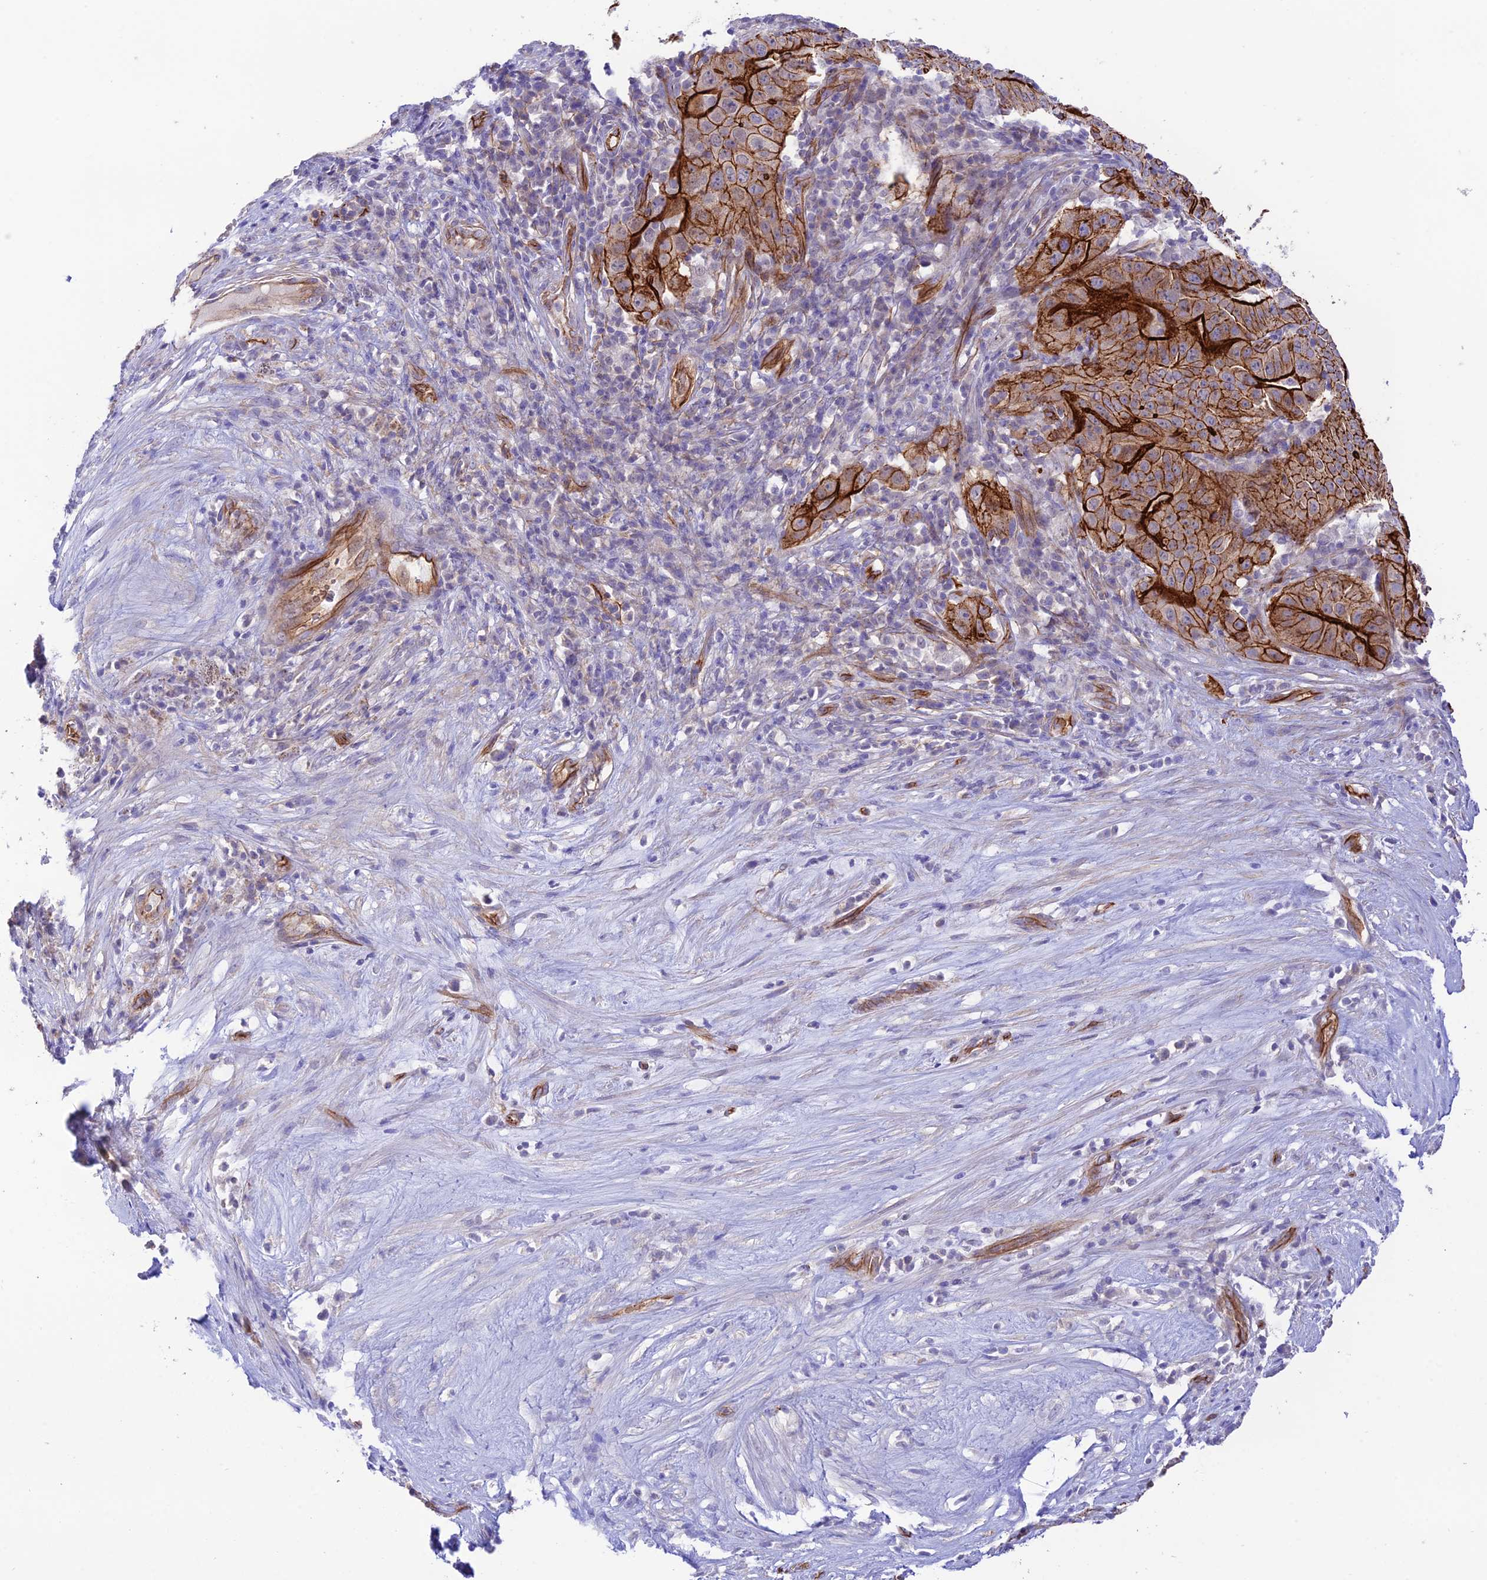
{"staining": {"intensity": "strong", "quantity": ">75%", "location": "cytoplasmic/membranous"}, "tissue": "pancreatic cancer", "cell_type": "Tumor cells", "image_type": "cancer", "snomed": [{"axis": "morphology", "description": "Adenocarcinoma, NOS"}, {"axis": "topography", "description": "Pancreas"}], "caption": "A brown stain labels strong cytoplasmic/membranous positivity of a protein in human pancreatic cancer (adenocarcinoma) tumor cells. The staining is performed using DAB brown chromogen to label protein expression. The nuclei are counter-stained blue using hematoxylin.", "gene": "YPEL5", "patient": {"sex": "male", "age": 63}}